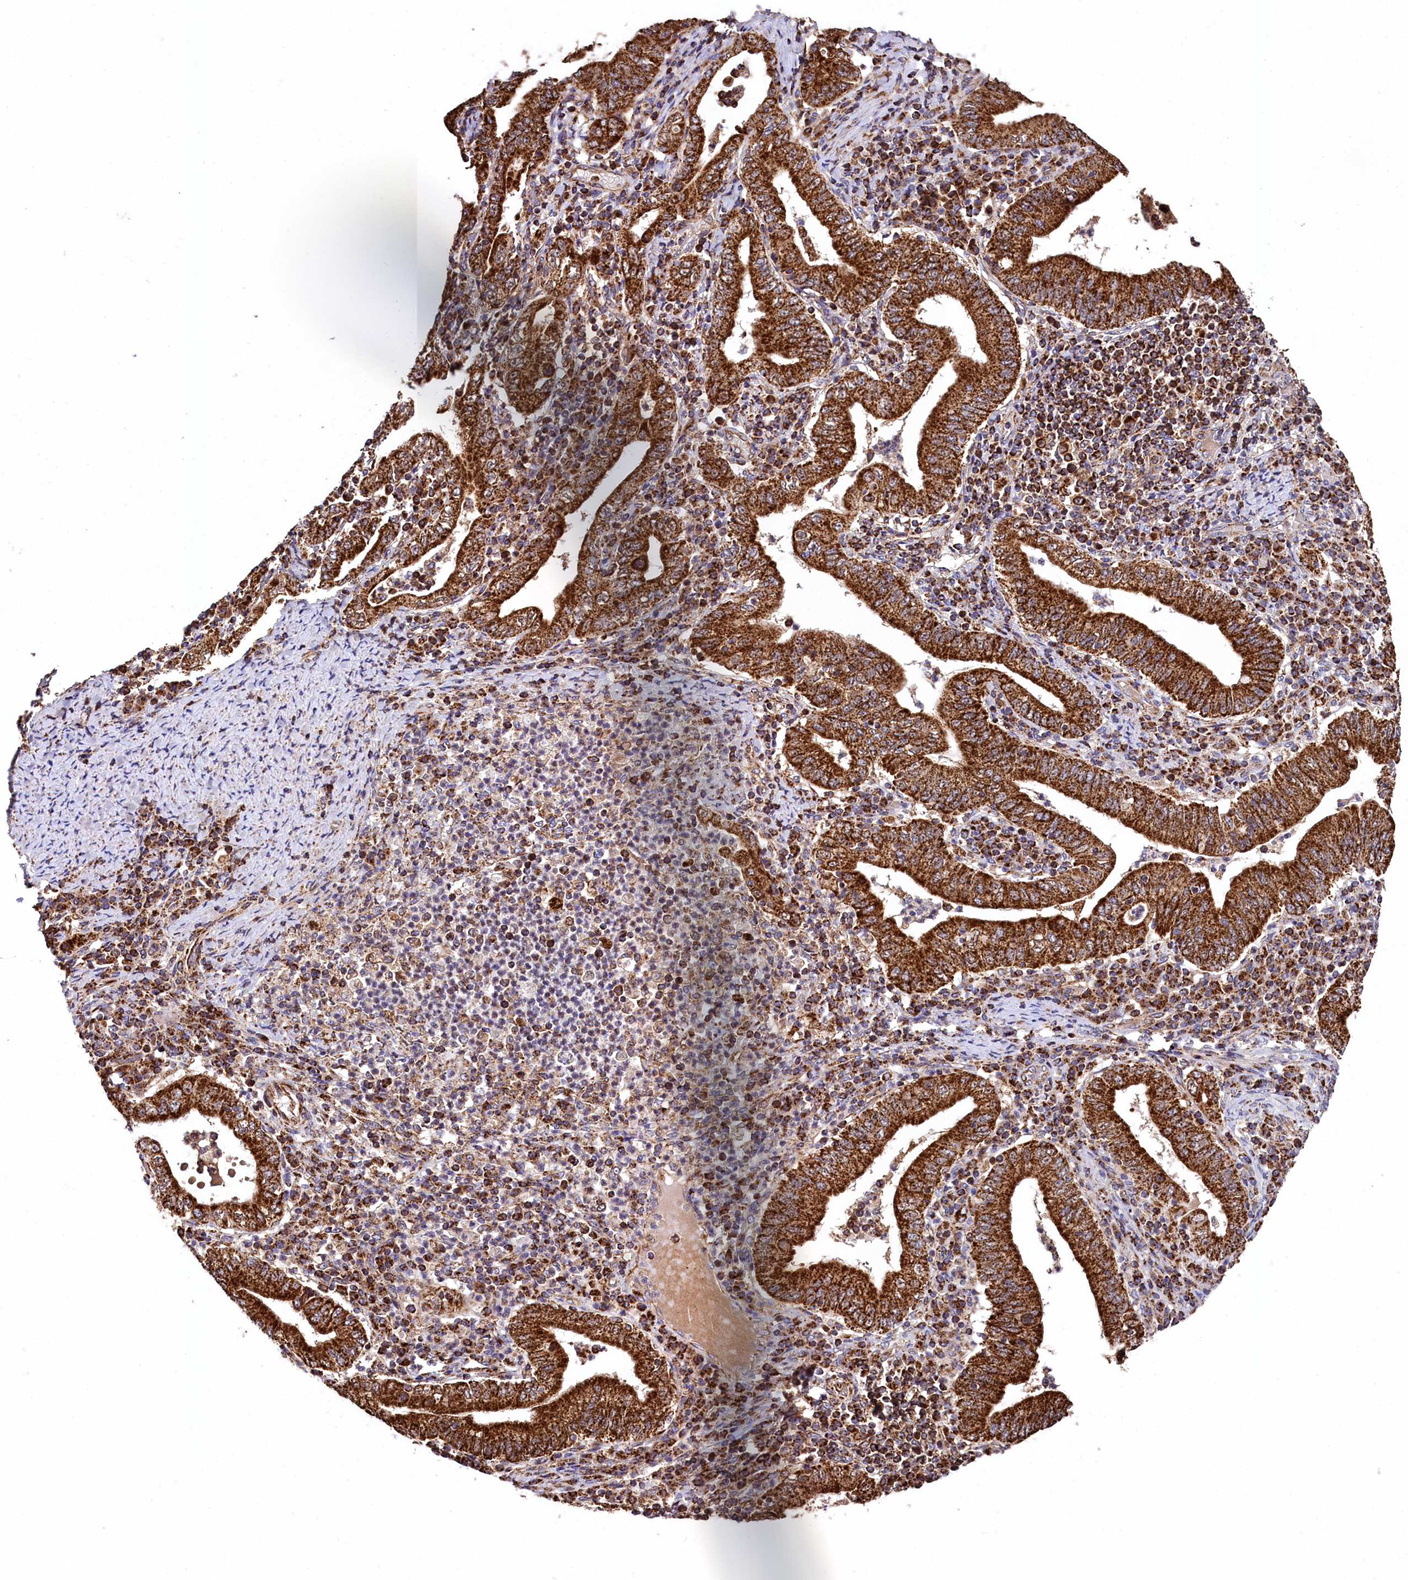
{"staining": {"intensity": "strong", "quantity": ">75%", "location": "cytoplasmic/membranous"}, "tissue": "stomach cancer", "cell_type": "Tumor cells", "image_type": "cancer", "snomed": [{"axis": "morphology", "description": "Normal tissue, NOS"}, {"axis": "morphology", "description": "Adenocarcinoma, NOS"}, {"axis": "topography", "description": "Esophagus"}, {"axis": "topography", "description": "Stomach, upper"}, {"axis": "topography", "description": "Peripheral nerve tissue"}], "caption": "This micrograph reveals IHC staining of human adenocarcinoma (stomach), with high strong cytoplasmic/membranous staining in approximately >75% of tumor cells.", "gene": "CLYBL", "patient": {"sex": "male", "age": 62}}